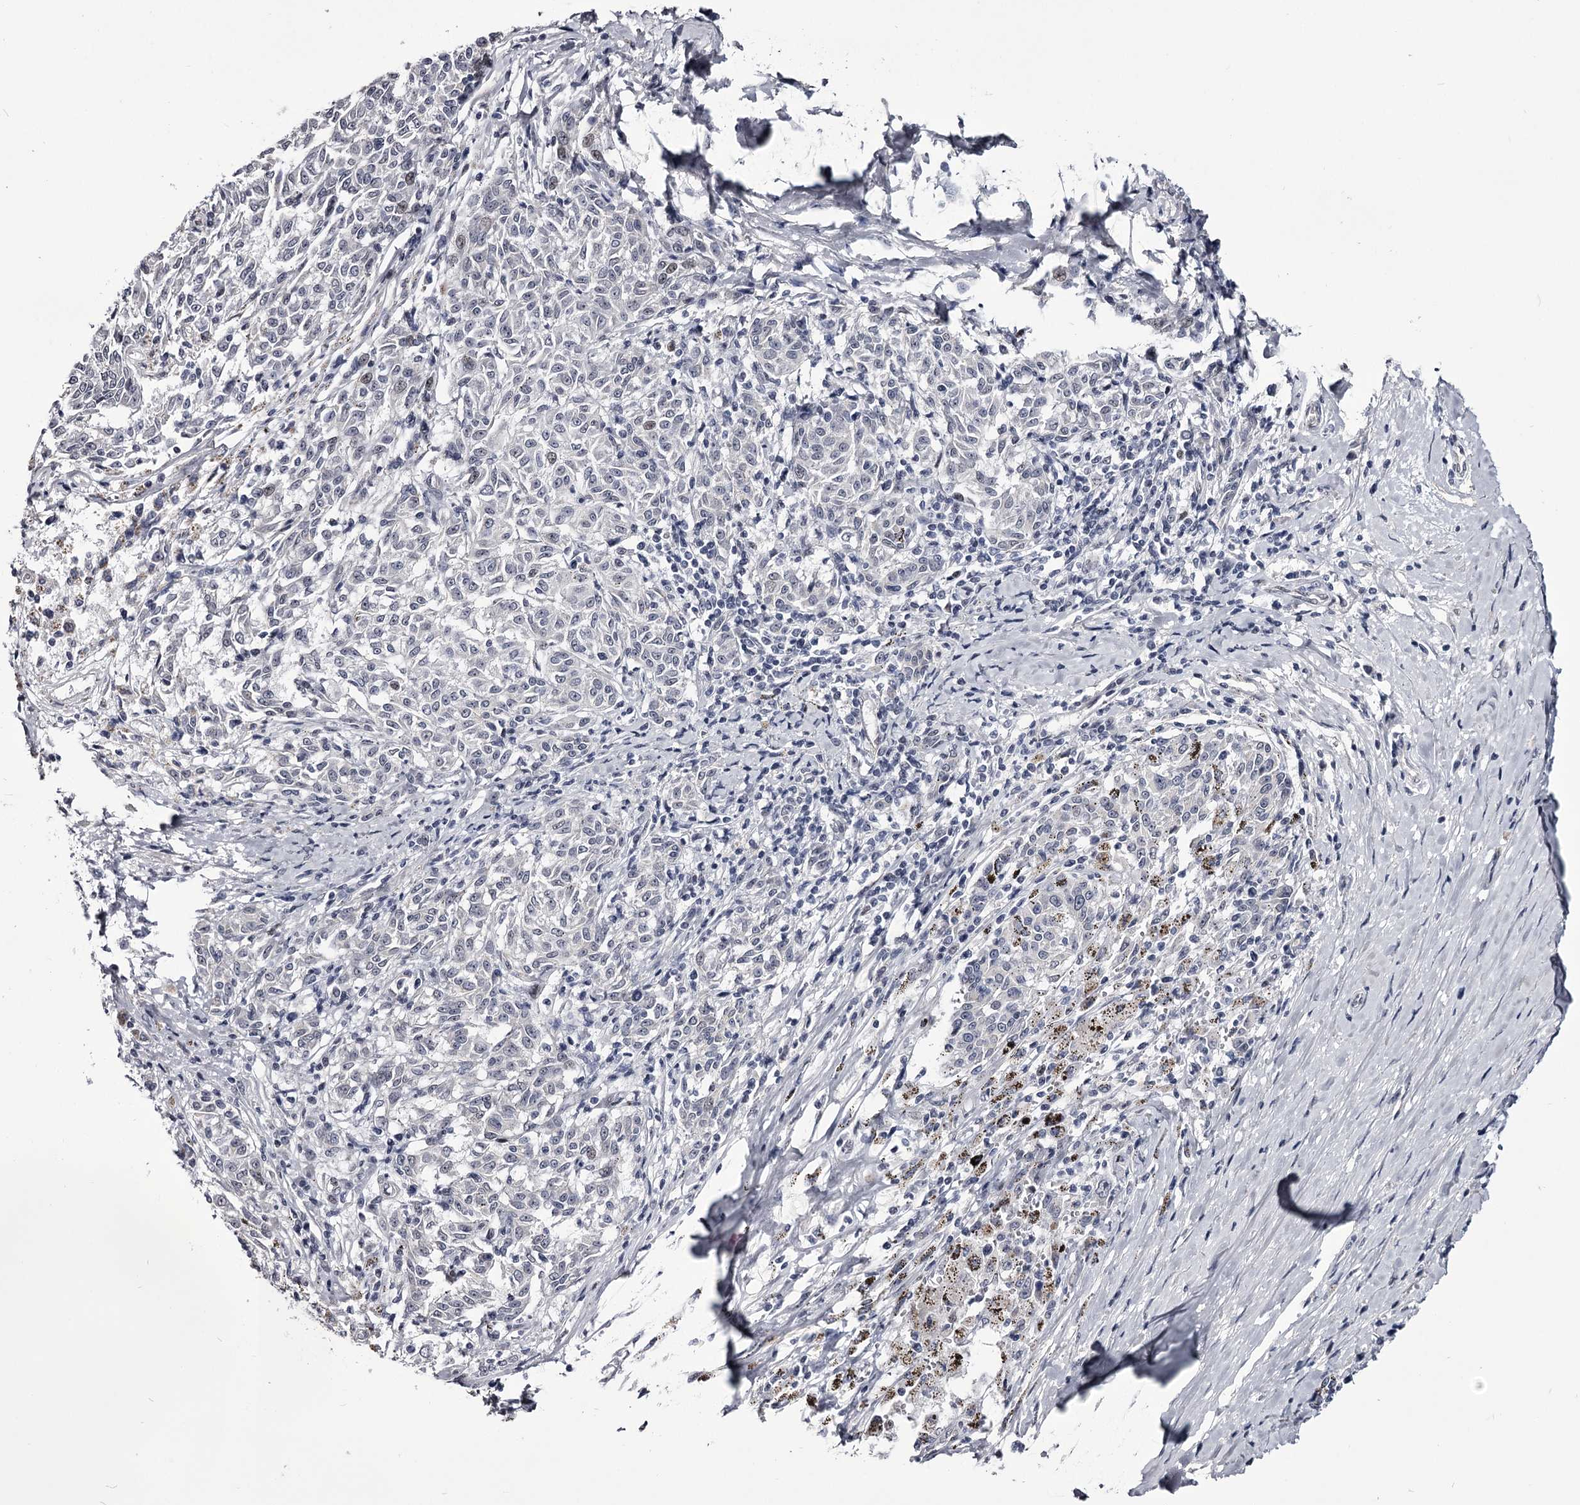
{"staining": {"intensity": "negative", "quantity": "none", "location": "none"}, "tissue": "melanoma", "cell_type": "Tumor cells", "image_type": "cancer", "snomed": [{"axis": "morphology", "description": "Malignant melanoma, NOS"}, {"axis": "topography", "description": "Skin"}], "caption": "Melanoma stained for a protein using immunohistochemistry exhibits no expression tumor cells.", "gene": "OVOL2", "patient": {"sex": "female", "age": 72}}